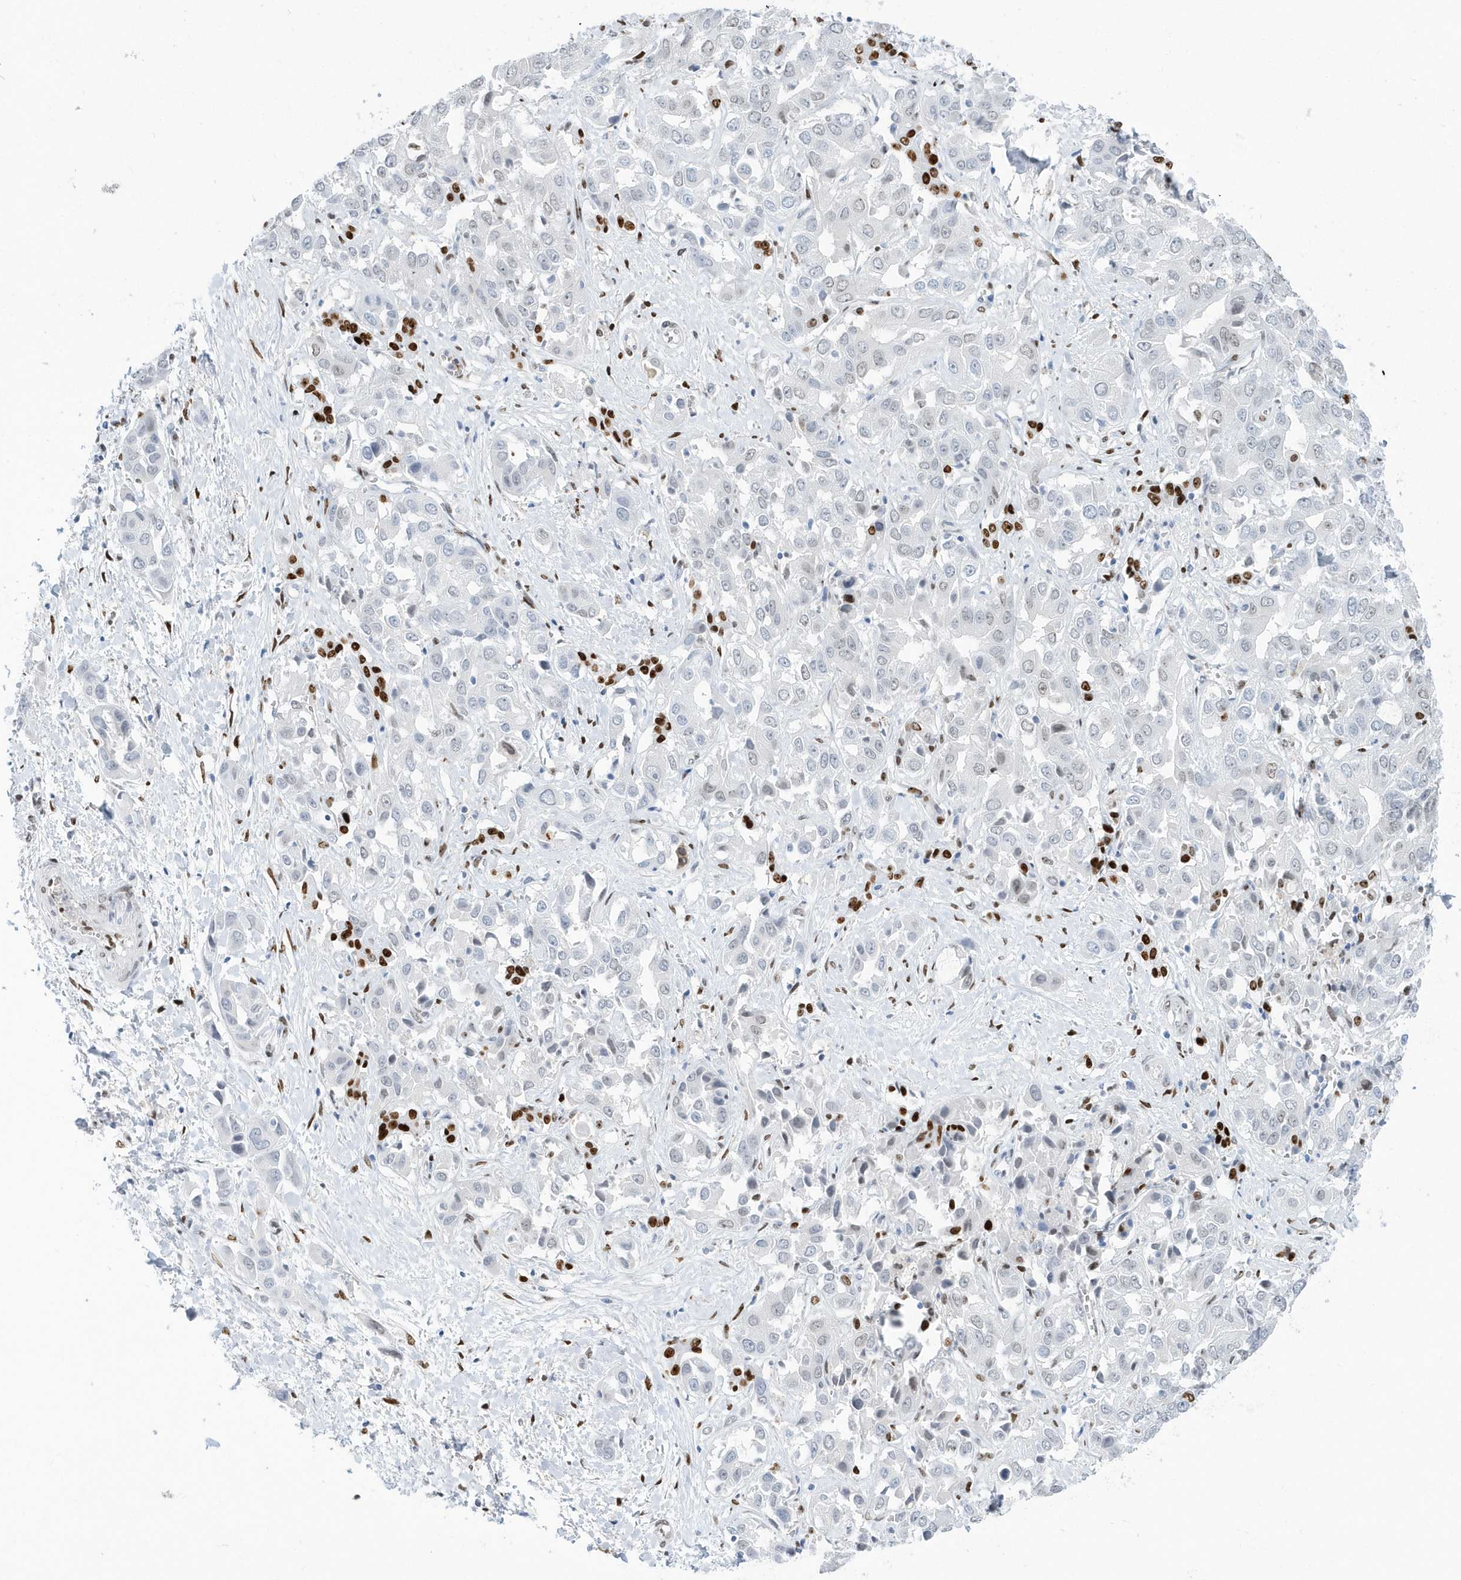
{"staining": {"intensity": "negative", "quantity": "none", "location": "none"}, "tissue": "liver cancer", "cell_type": "Tumor cells", "image_type": "cancer", "snomed": [{"axis": "morphology", "description": "Cholangiocarcinoma"}, {"axis": "topography", "description": "Liver"}], "caption": "Protein analysis of liver cancer (cholangiocarcinoma) exhibits no significant expression in tumor cells.", "gene": "MACROH2A2", "patient": {"sex": "female", "age": 52}}